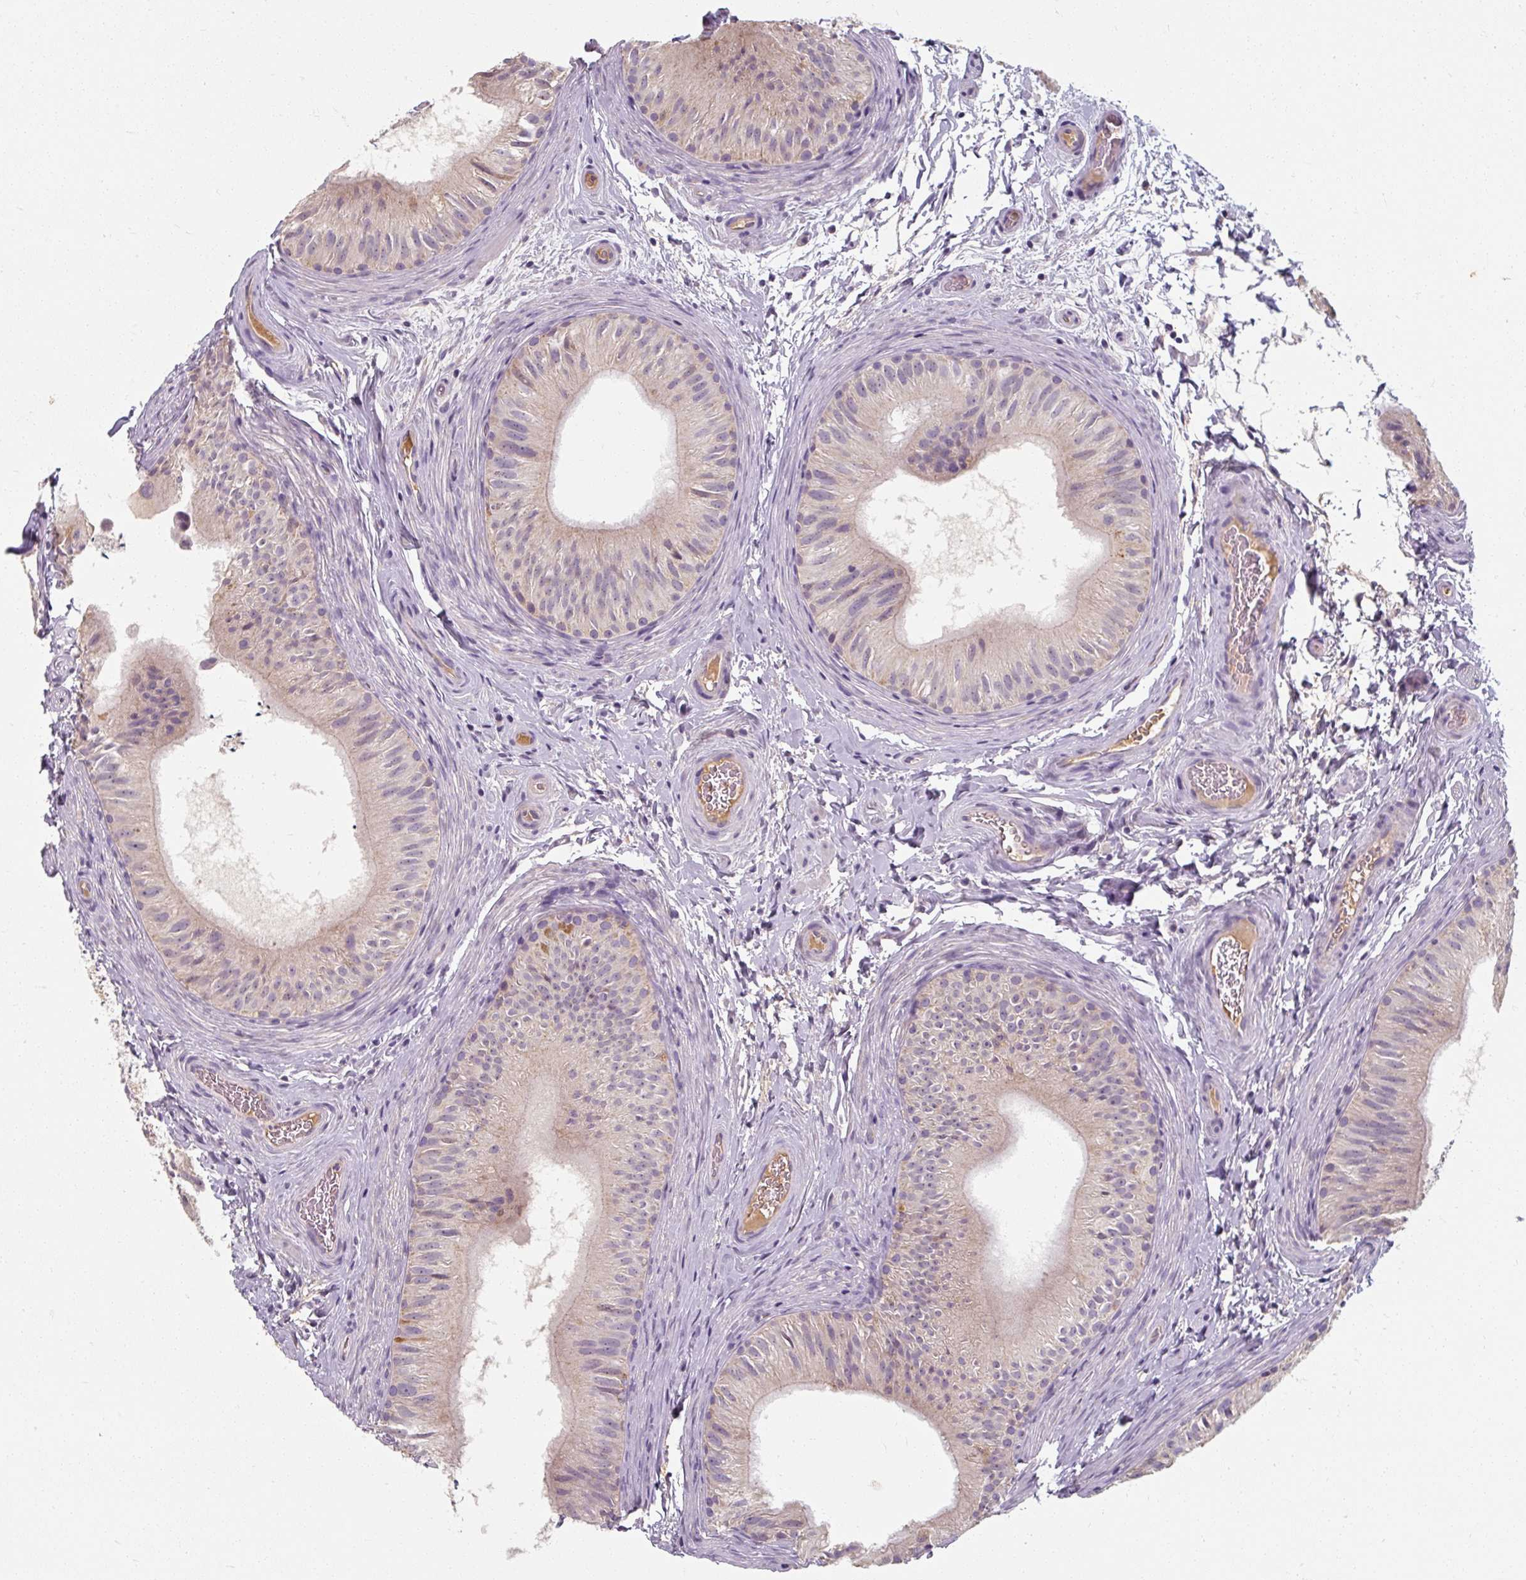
{"staining": {"intensity": "negative", "quantity": "none", "location": "none"}, "tissue": "epididymis", "cell_type": "Glandular cells", "image_type": "normal", "snomed": [{"axis": "morphology", "description": "Normal tissue, NOS"}, {"axis": "topography", "description": "Epididymis"}], "caption": "Immunohistochemical staining of unremarkable epididymis shows no significant positivity in glandular cells.", "gene": "TSEN54", "patient": {"sex": "male", "age": 24}}